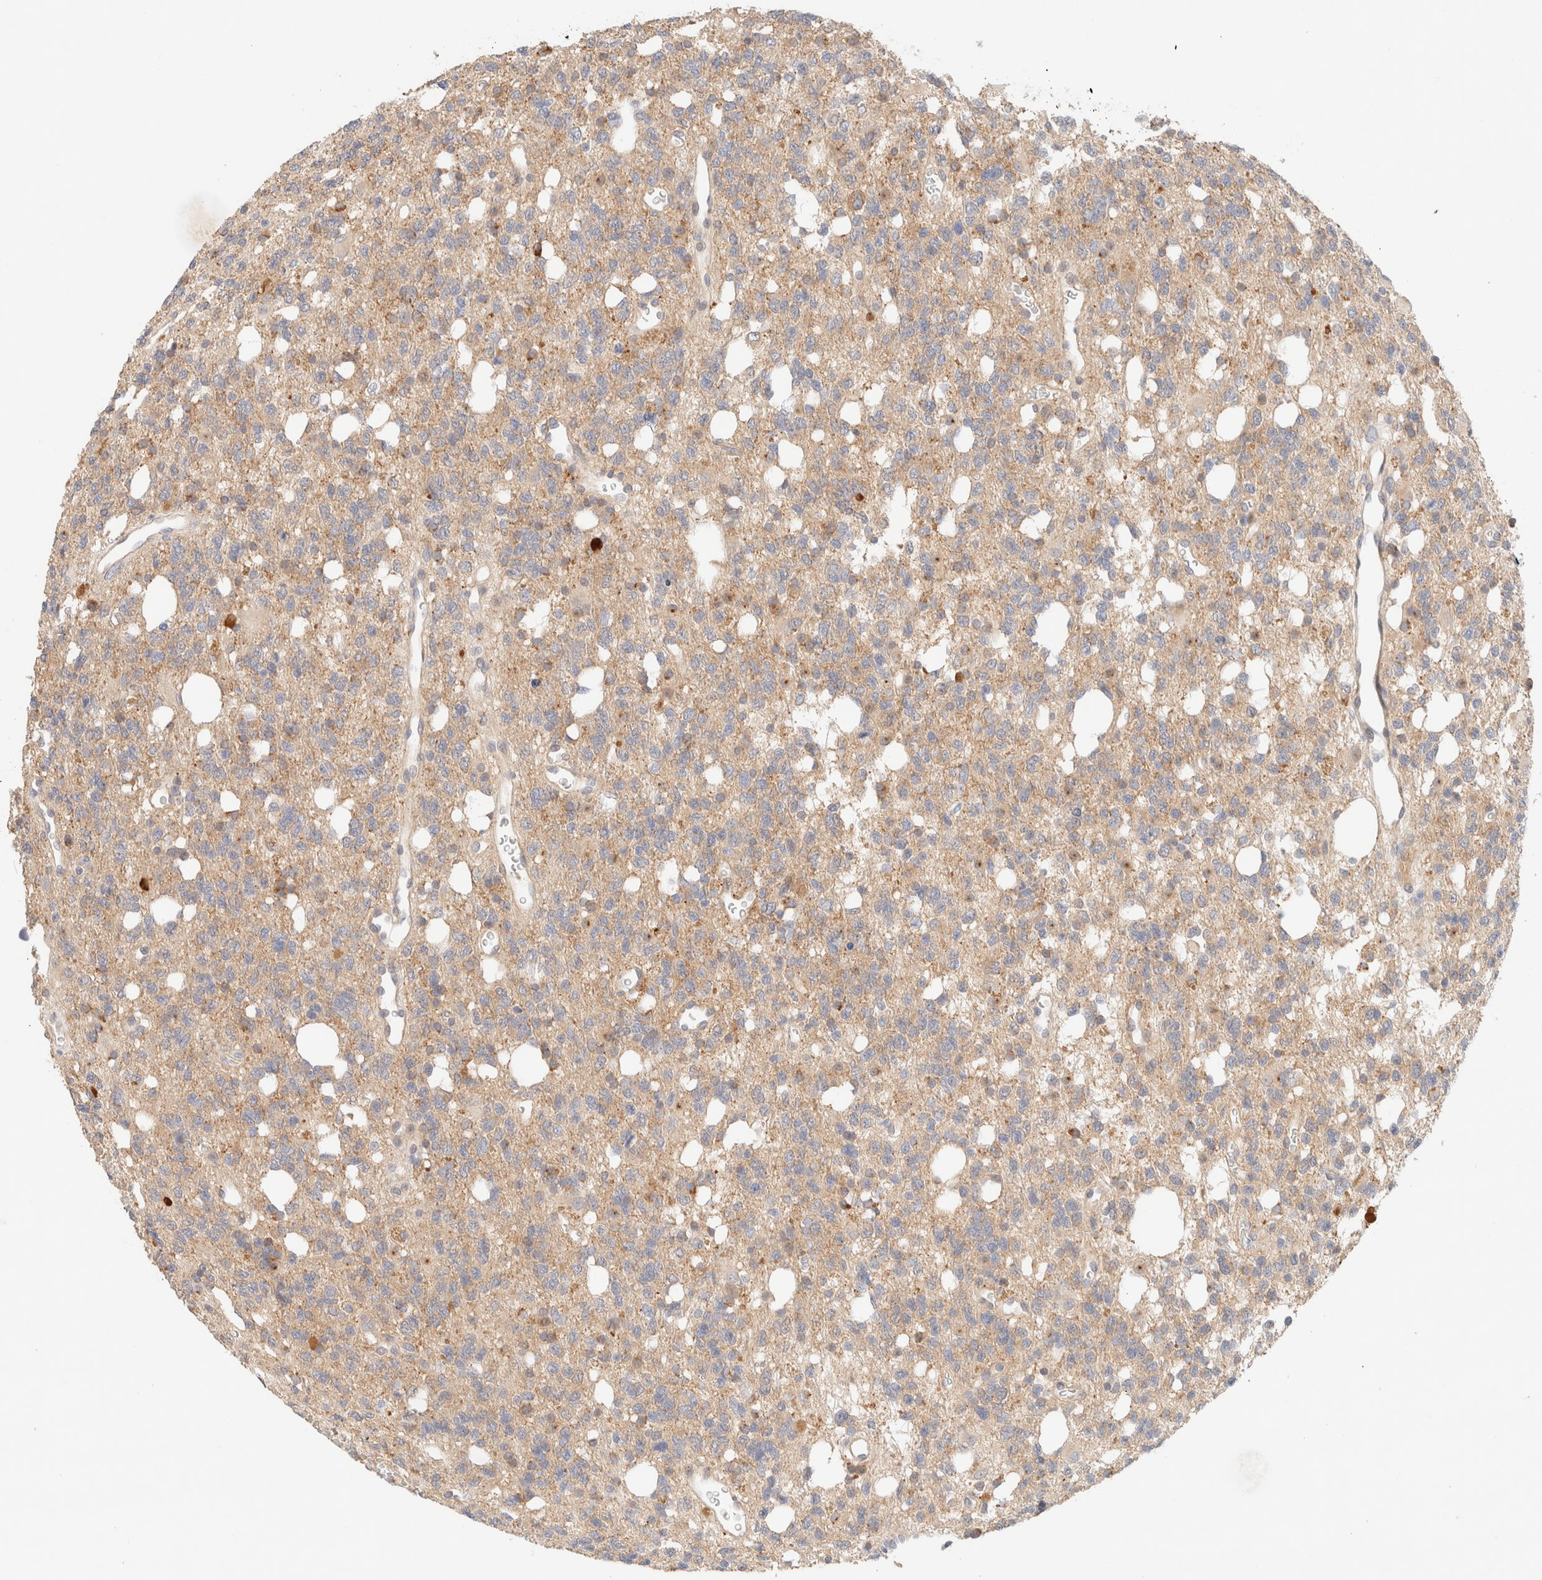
{"staining": {"intensity": "moderate", "quantity": ">75%", "location": "cytoplasmic/membranous"}, "tissue": "glioma", "cell_type": "Tumor cells", "image_type": "cancer", "snomed": [{"axis": "morphology", "description": "Glioma, malignant, High grade"}, {"axis": "topography", "description": "Brain"}], "caption": "There is medium levels of moderate cytoplasmic/membranous staining in tumor cells of glioma, as demonstrated by immunohistochemical staining (brown color).", "gene": "SGSM2", "patient": {"sex": "female", "age": 62}}